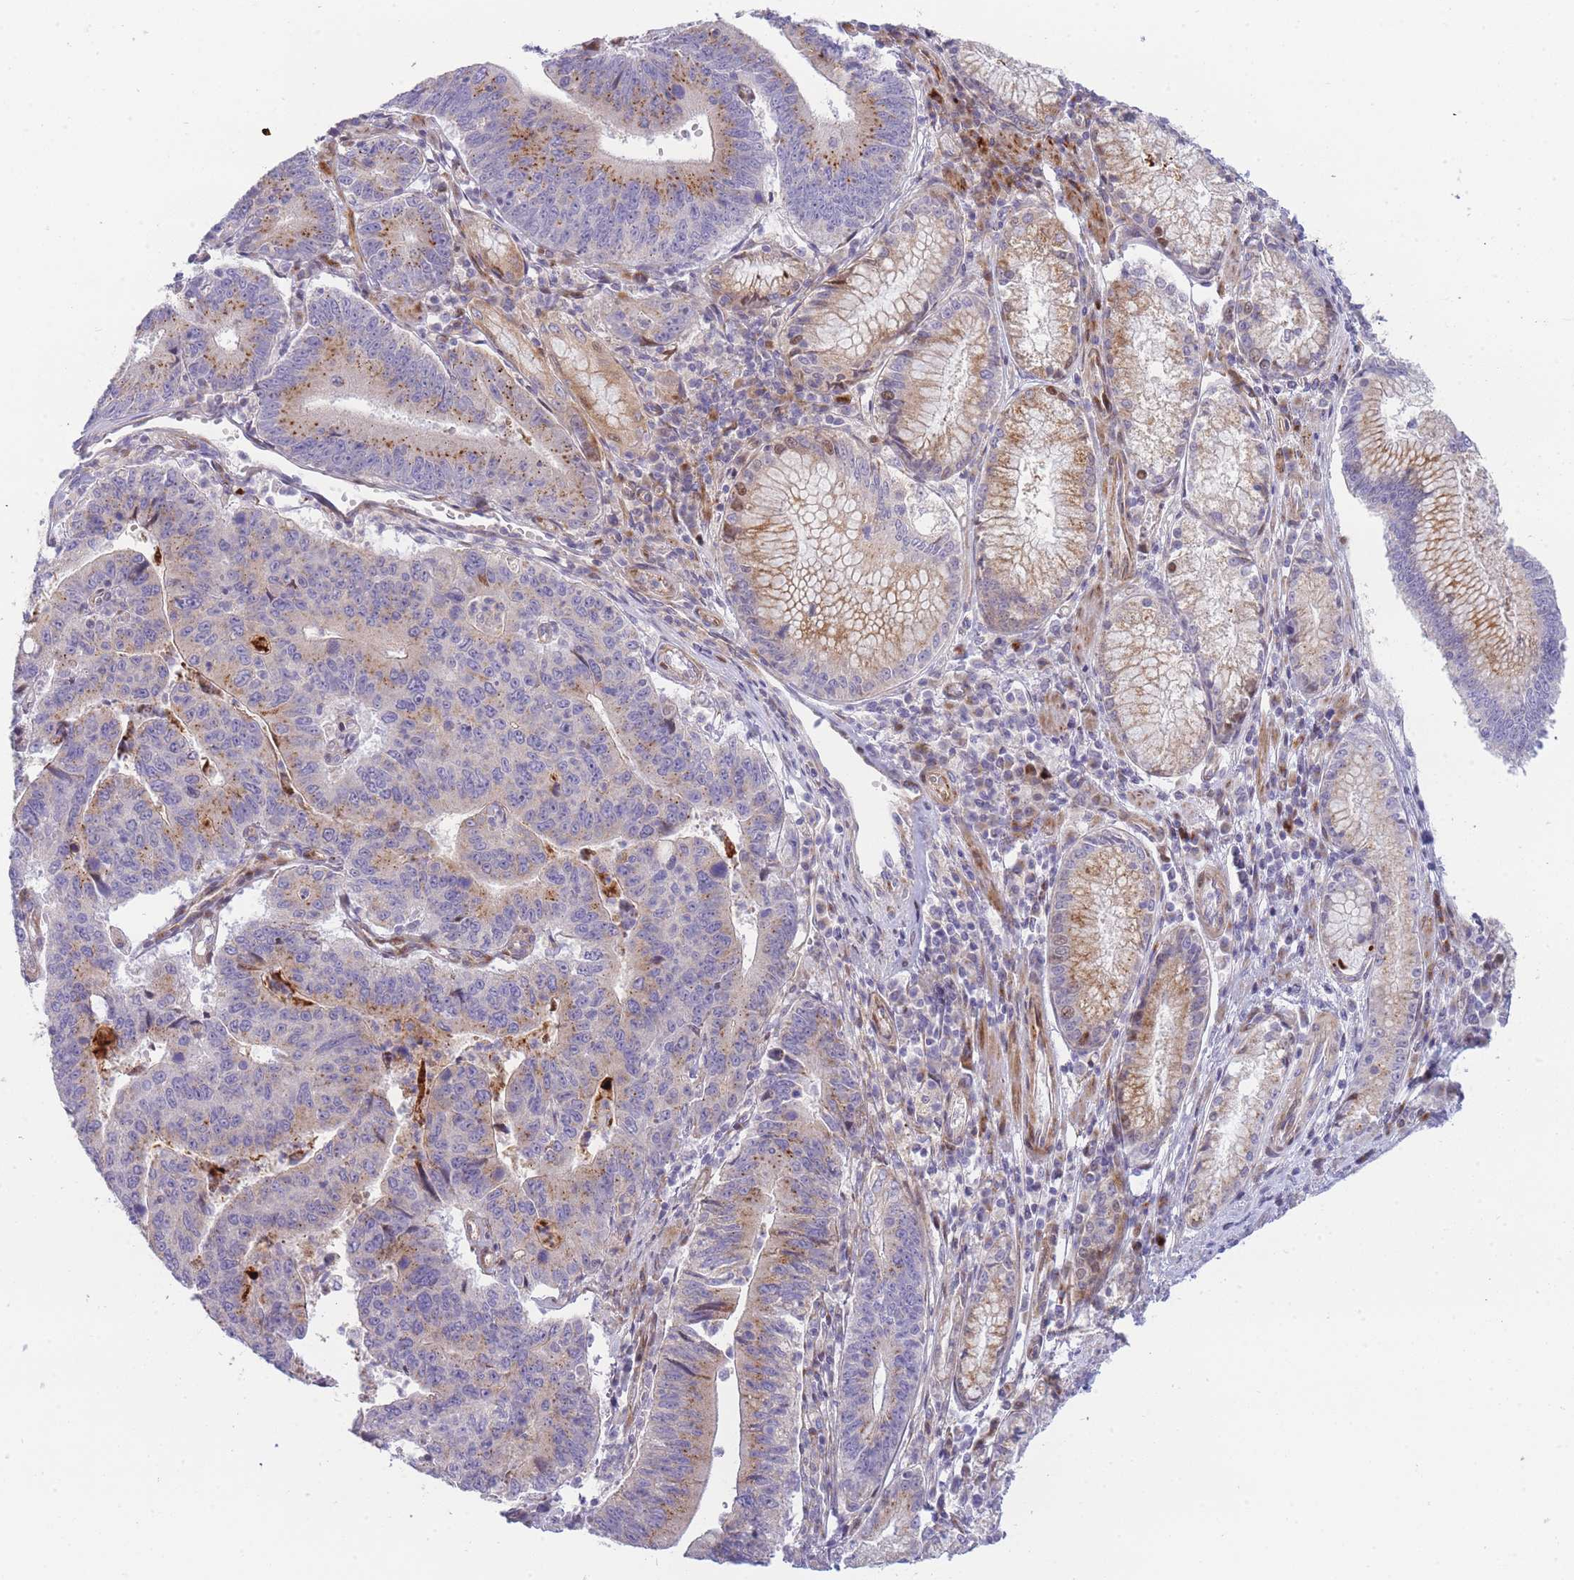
{"staining": {"intensity": "moderate", "quantity": "<25%", "location": "cytoplasmic/membranous"}, "tissue": "stomach cancer", "cell_type": "Tumor cells", "image_type": "cancer", "snomed": [{"axis": "morphology", "description": "Adenocarcinoma, NOS"}, {"axis": "topography", "description": "Stomach"}], "caption": "Protein analysis of stomach cancer (adenocarcinoma) tissue reveals moderate cytoplasmic/membranous positivity in approximately <25% of tumor cells.", "gene": "ATP5MC2", "patient": {"sex": "male", "age": 59}}